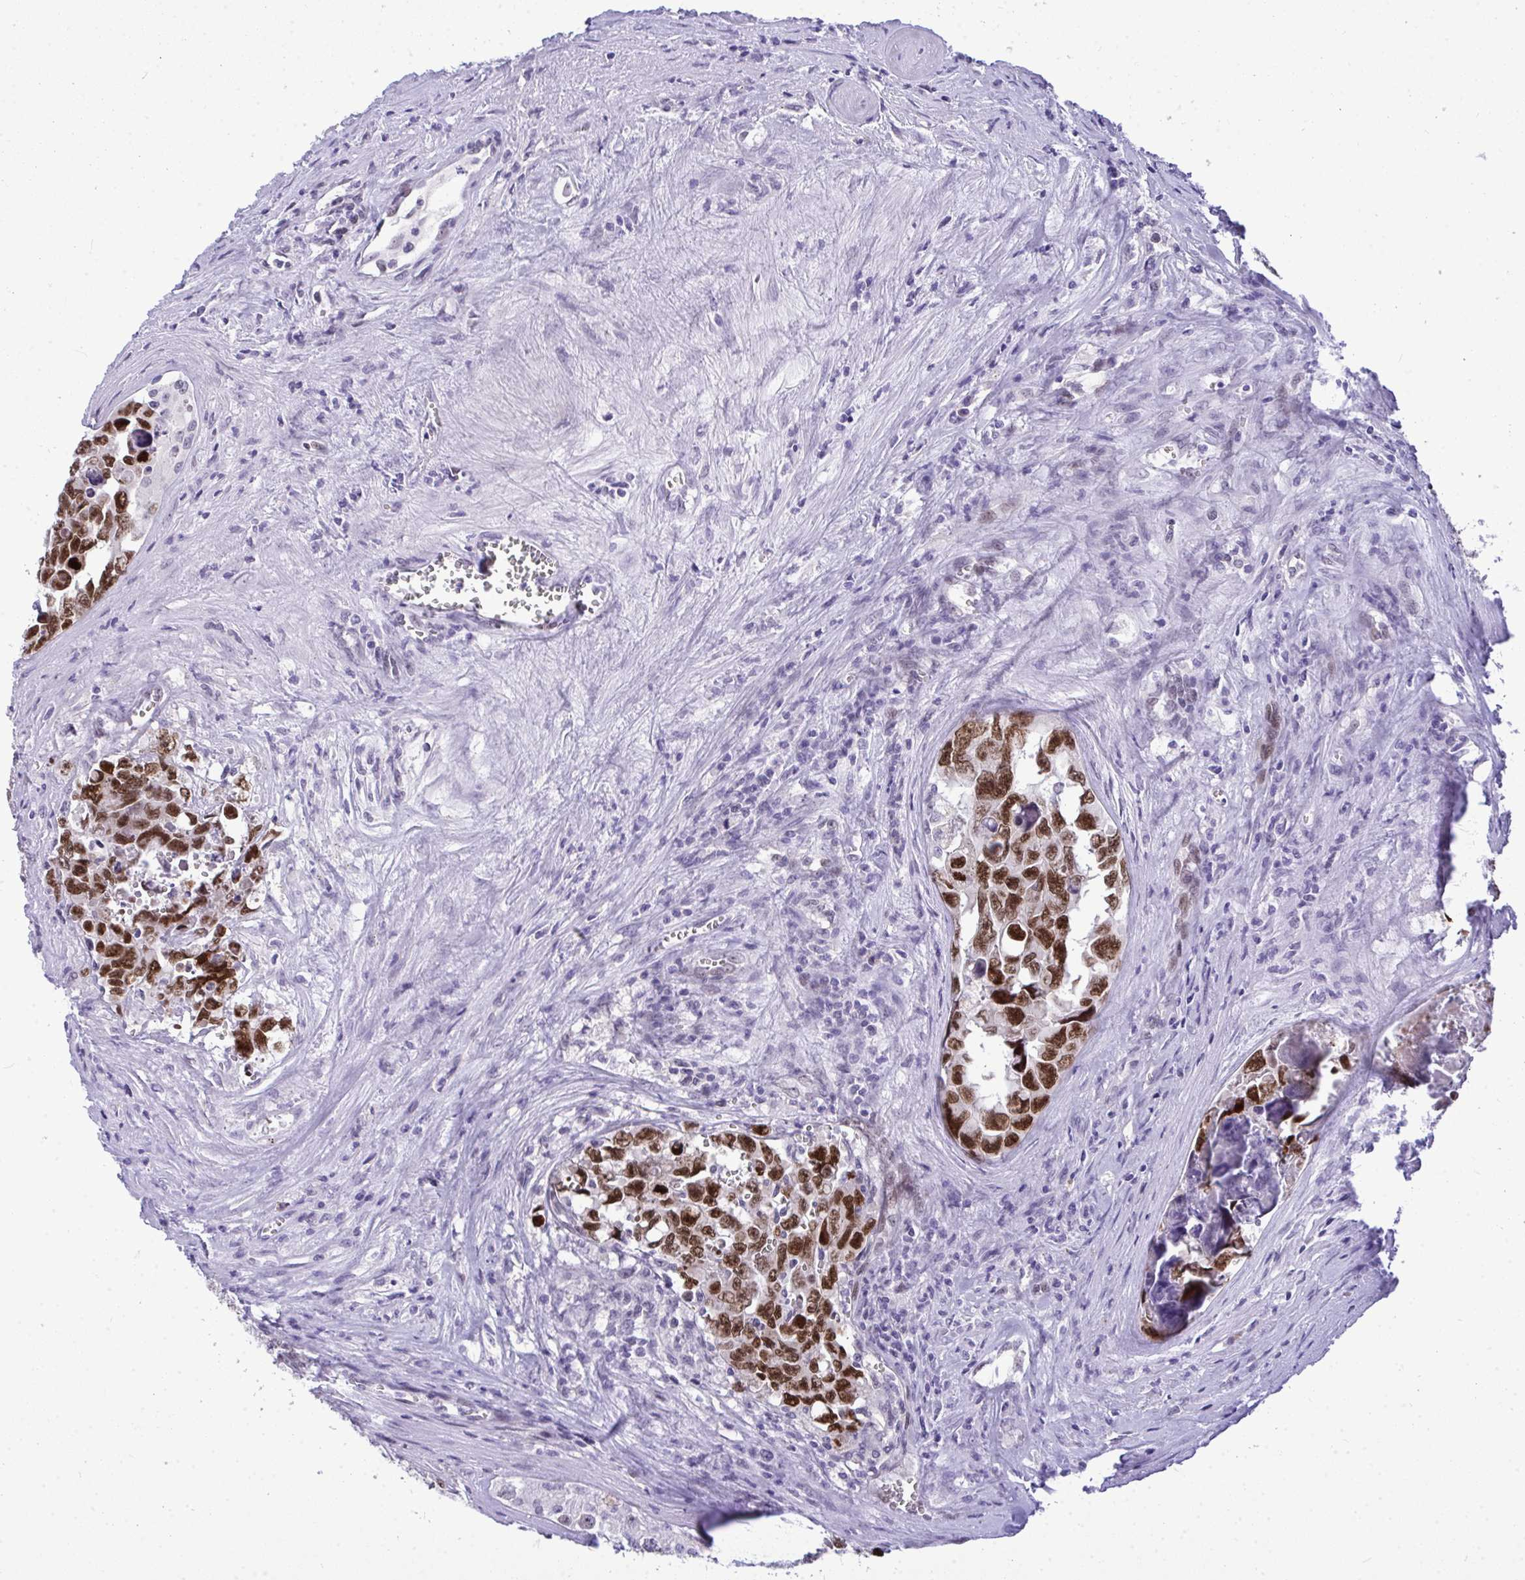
{"staining": {"intensity": "strong", "quantity": ">75%", "location": "nuclear"}, "tissue": "testis cancer", "cell_type": "Tumor cells", "image_type": "cancer", "snomed": [{"axis": "morphology", "description": "Carcinoma, Embryonal, NOS"}, {"axis": "topography", "description": "Testis"}], "caption": "An image of embryonal carcinoma (testis) stained for a protein reveals strong nuclear brown staining in tumor cells.", "gene": "TEAD4", "patient": {"sex": "male", "age": 24}}